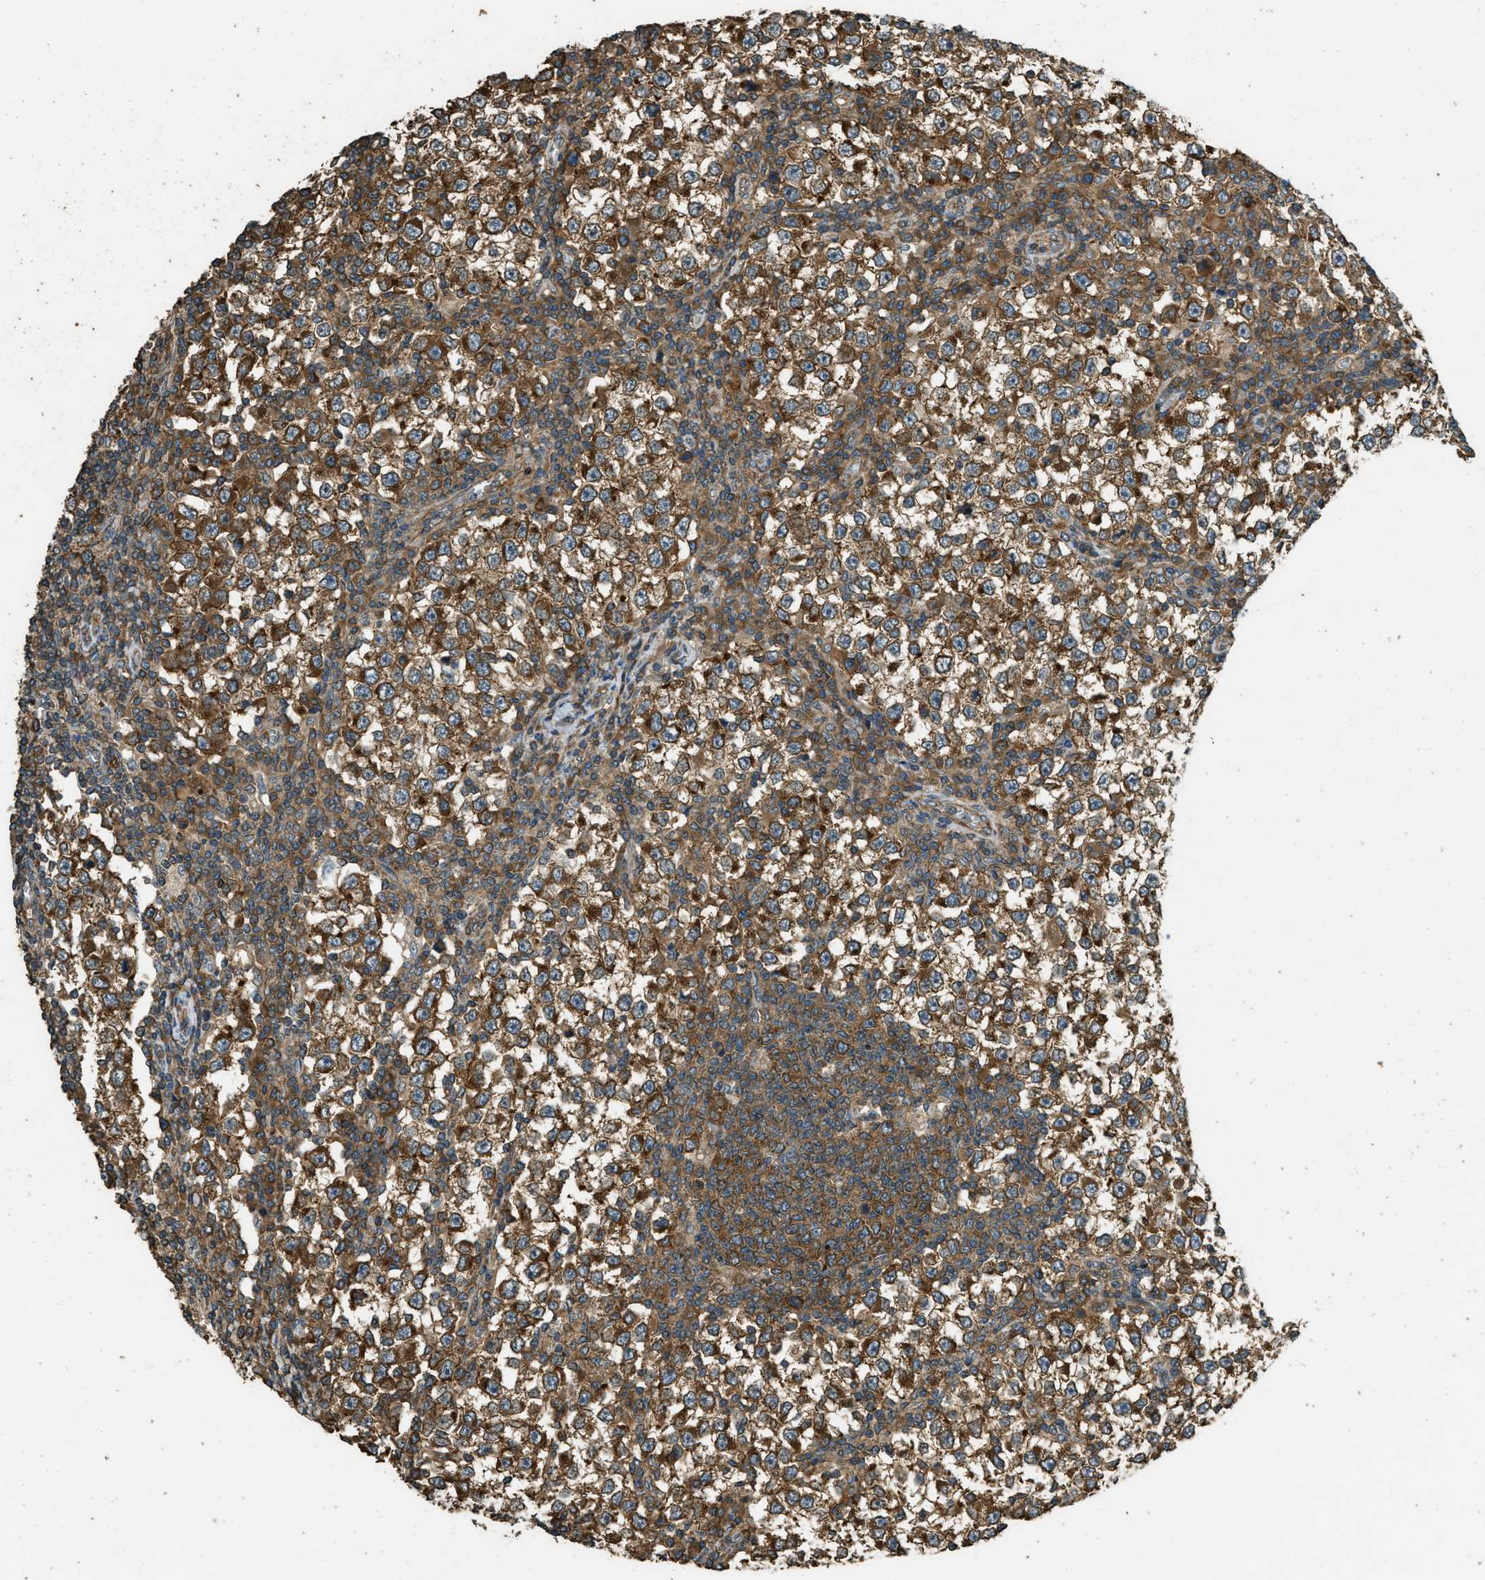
{"staining": {"intensity": "moderate", "quantity": ">75%", "location": "cytoplasmic/membranous"}, "tissue": "testis cancer", "cell_type": "Tumor cells", "image_type": "cancer", "snomed": [{"axis": "morphology", "description": "Seminoma, NOS"}, {"axis": "topography", "description": "Testis"}], "caption": "Seminoma (testis) tissue displays moderate cytoplasmic/membranous expression in approximately >75% of tumor cells", "gene": "MARS1", "patient": {"sex": "male", "age": 65}}